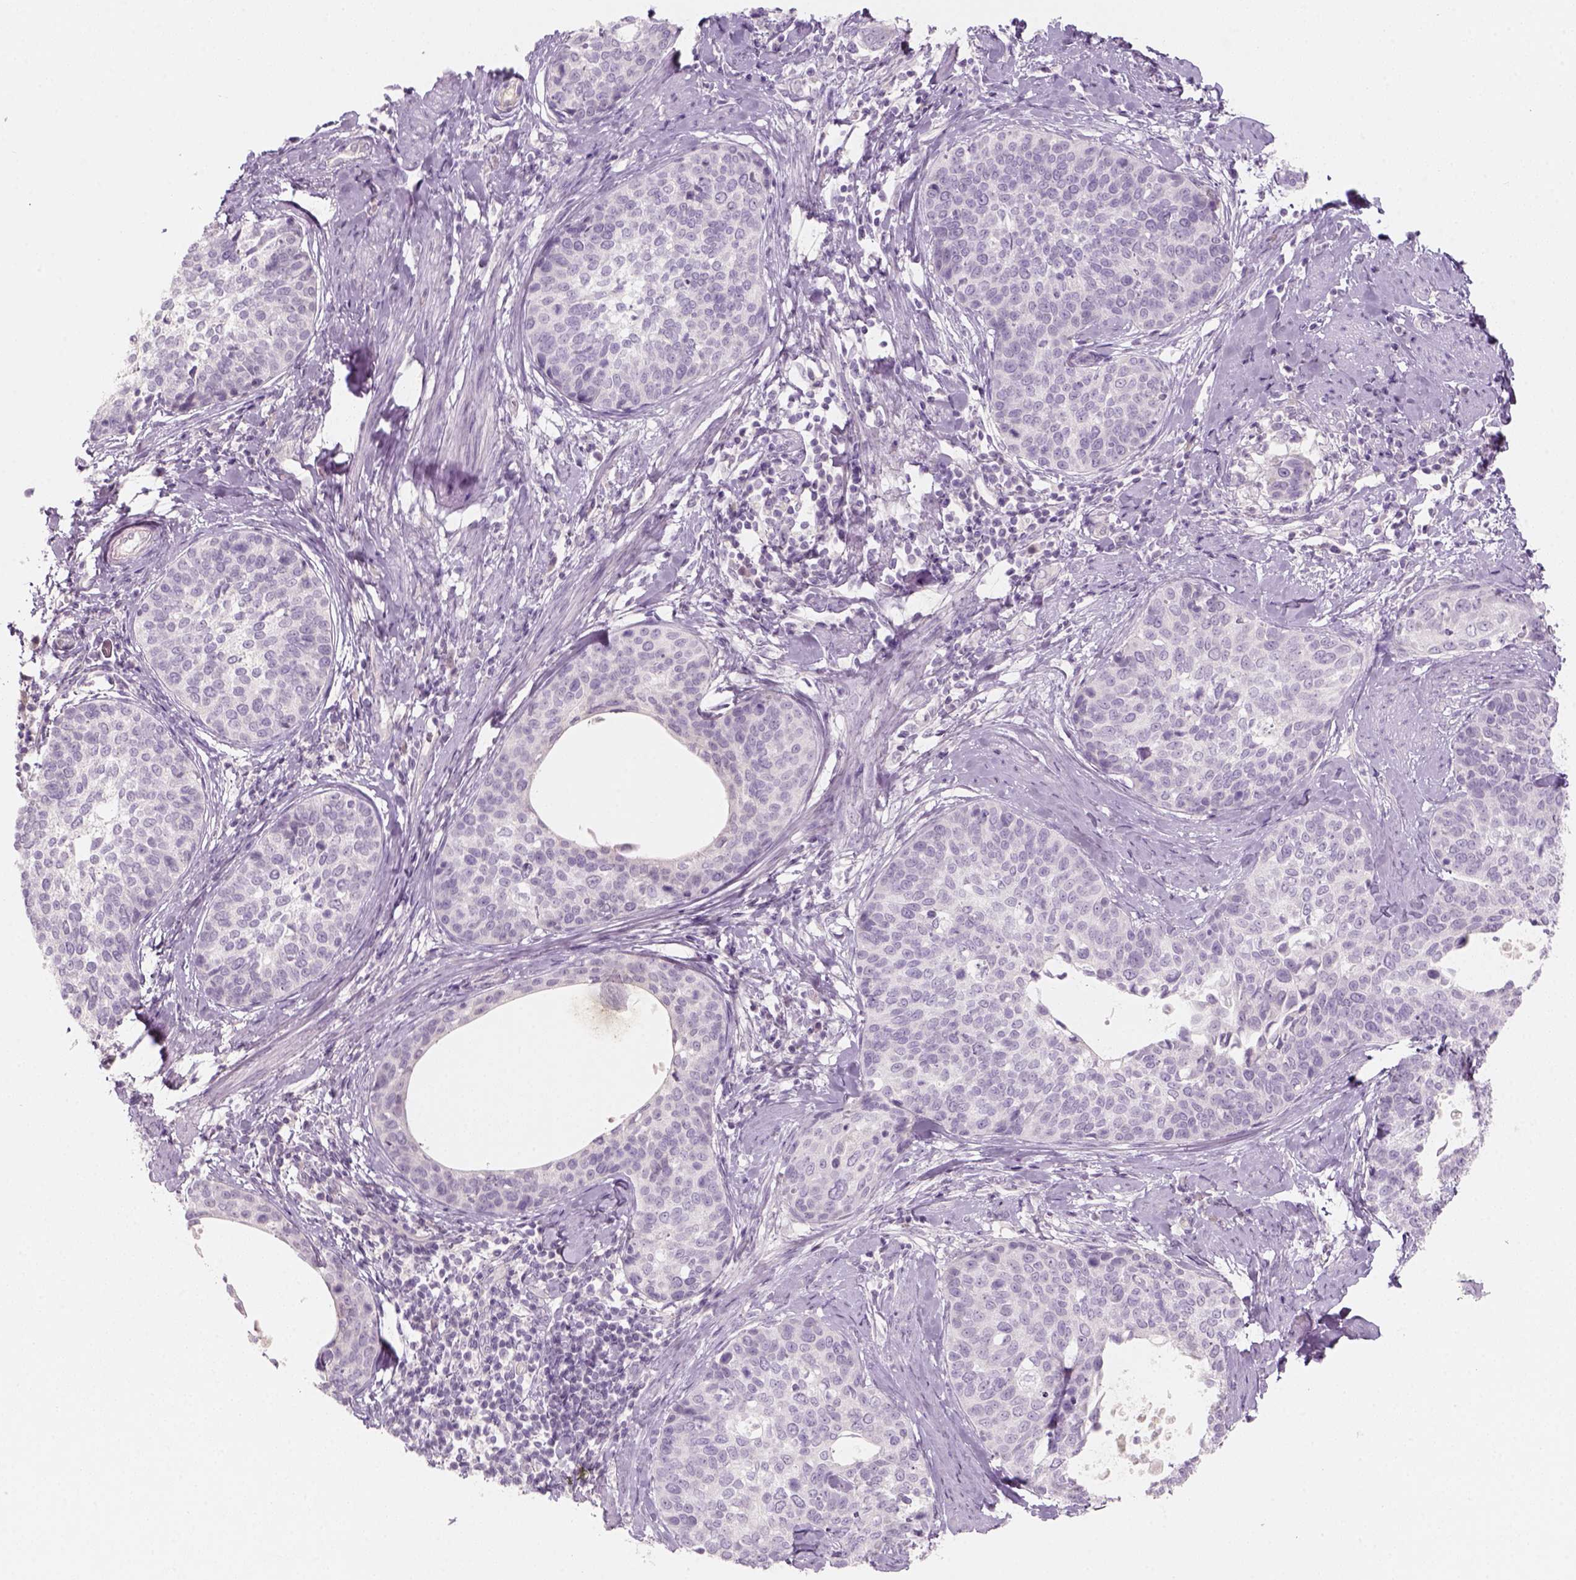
{"staining": {"intensity": "negative", "quantity": "none", "location": "none"}, "tissue": "cervical cancer", "cell_type": "Tumor cells", "image_type": "cancer", "snomed": [{"axis": "morphology", "description": "Squamous cell carcinoma, NOS"}, {"axis": "topography", "description": "Cervix"}], "caption": "Immunohistochemistry of cervical squamous cell carcinoma exhibits no staining in tumor cells.", "gene": "KRT25", "patient": {"sex": "female", "age": 69}}